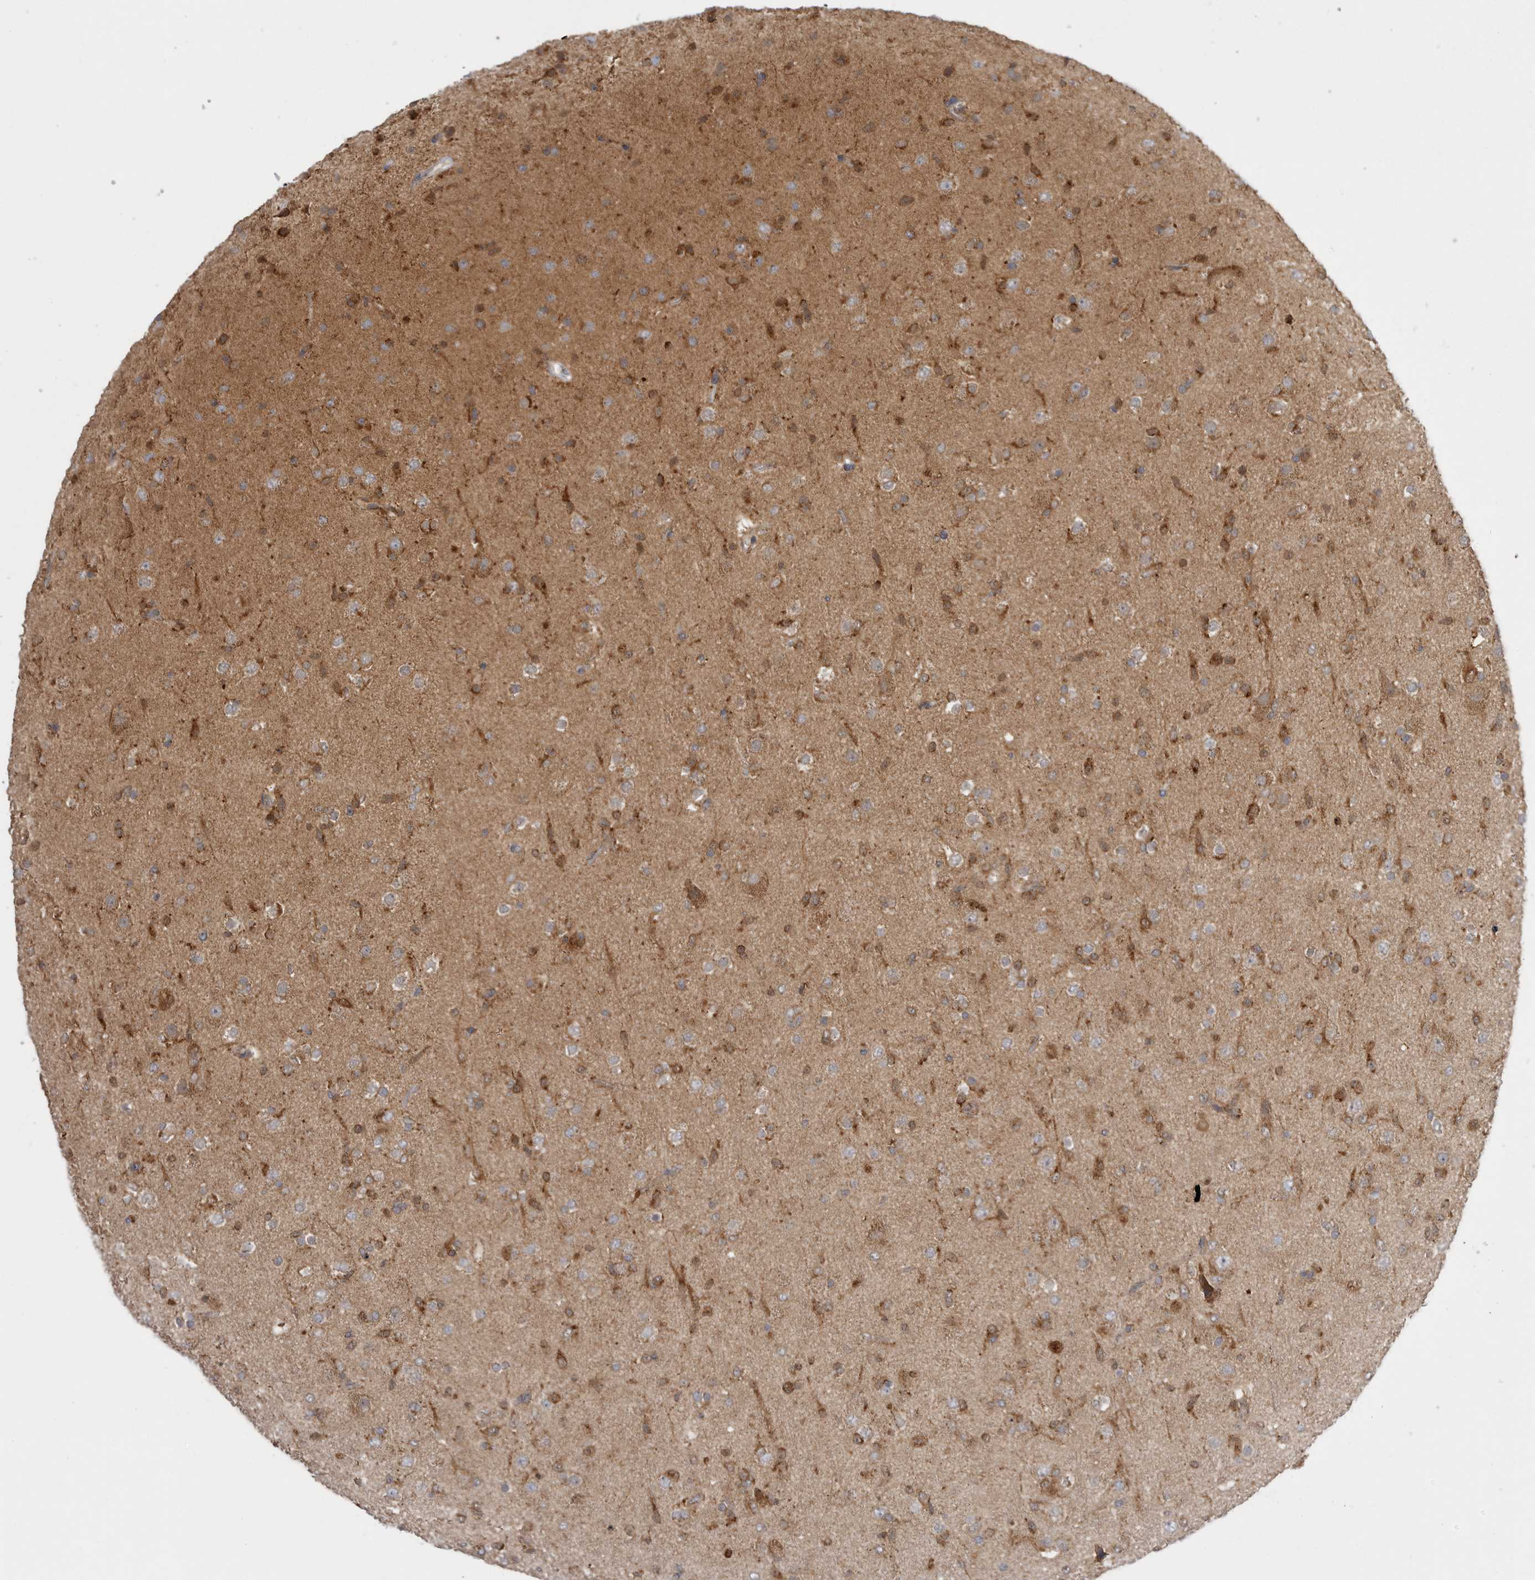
{"staining": {"intensity": "moderate", "quantity": ">75%", "location": "cytoplasmic/membranous"}, "tissue": "glioma", "cell_type": "Tumor cells", "image_type": "cancer", "snomed": [{"axis": "morphology", "description": "Glioma, malignant, Low grade"}, {"axis": "topography", "description": "Brain"}], "caption": "Tumor cells exhibit moderate cytoplasmic/membranous positivity in about >75% of cells in malignant low-grade glioma.", "gene": "KYAT3", "patient": {"sex": "male", "age": 65}}